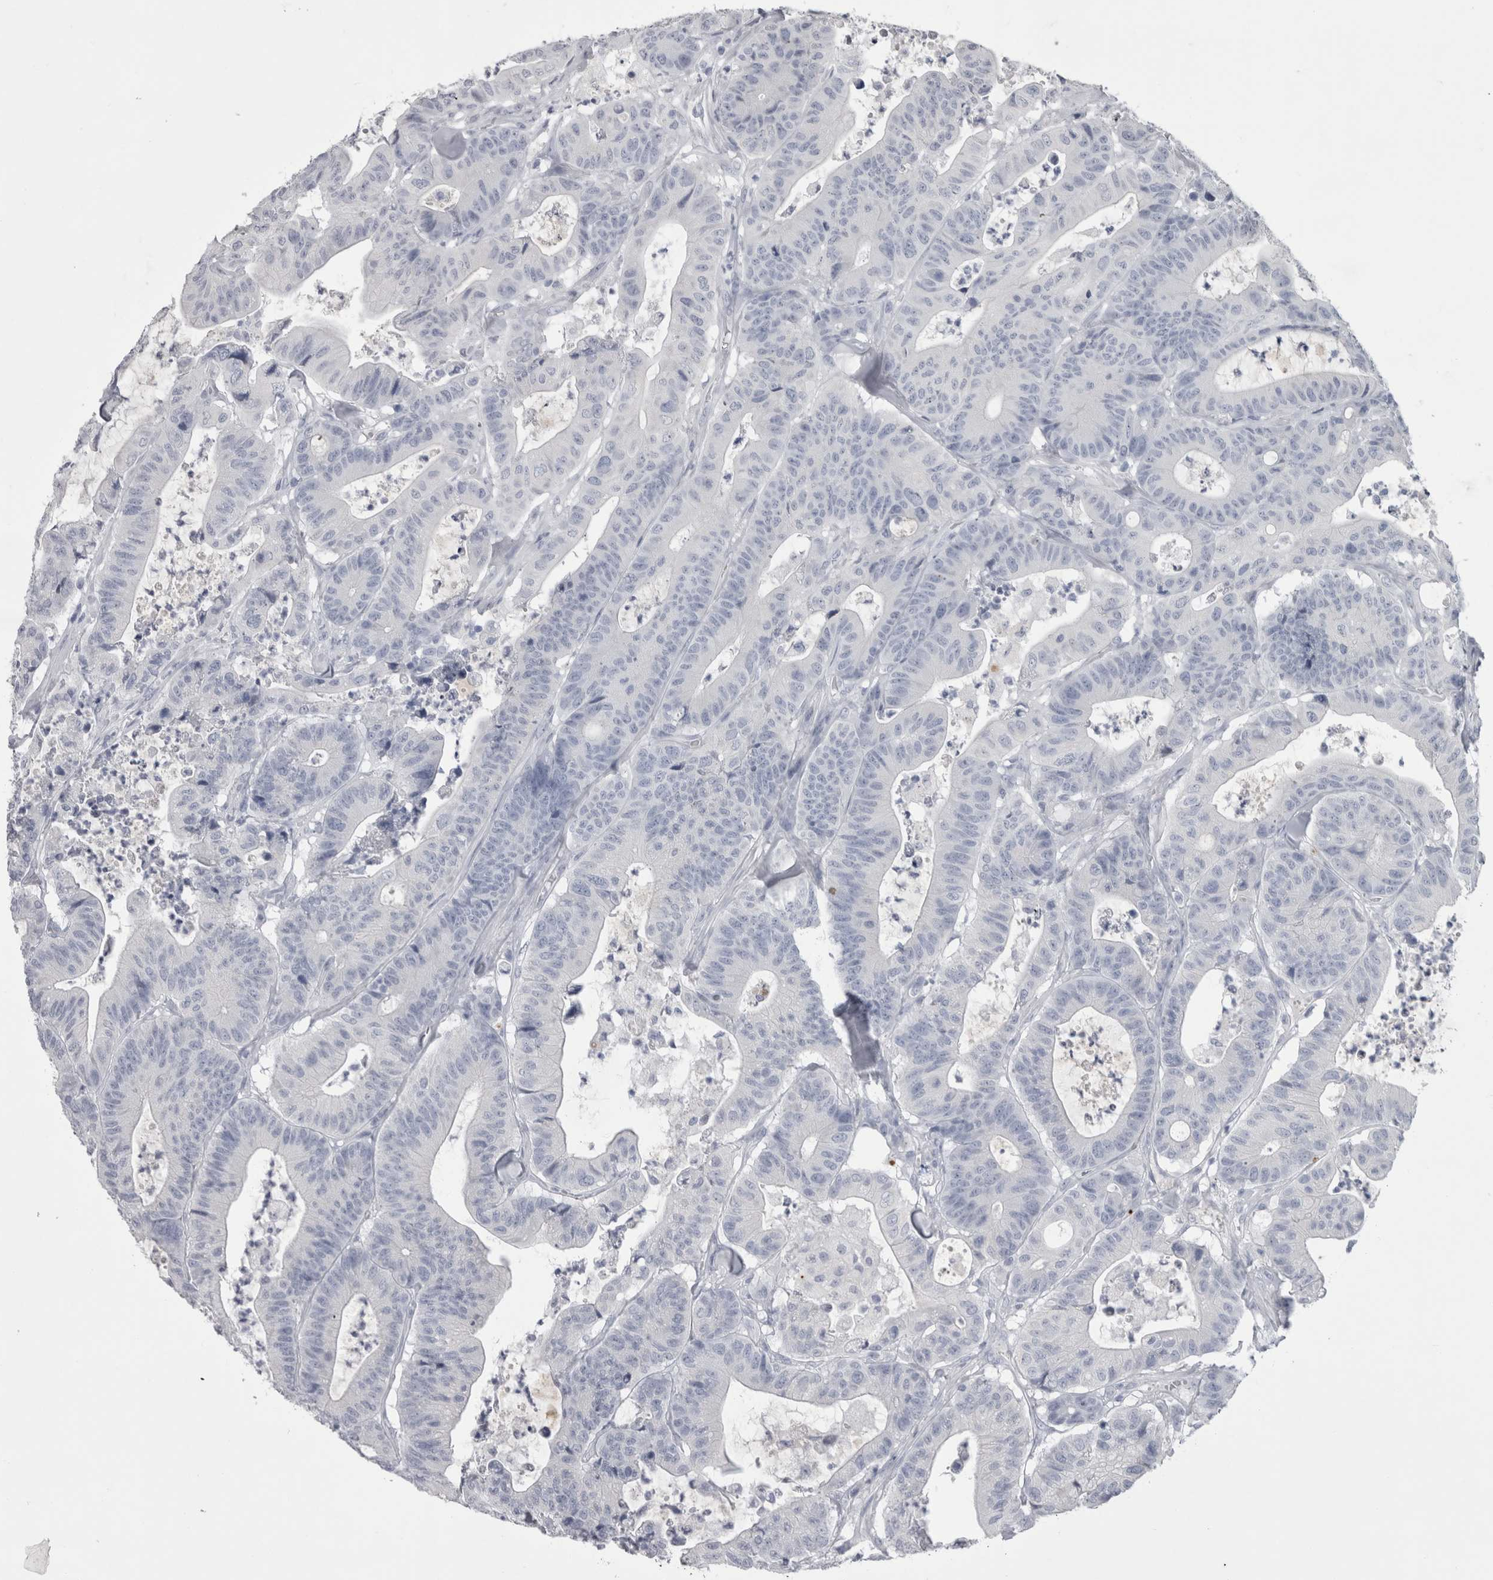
{"staining": {"intensity": "negative", "quantity": "none", "location": "none"}, "tissue": "colorectal cancer", "cell_type": "Tumor cells", "image_type": "cancer", "snomed": [{"axis": "morphology", "description": "Adenocarcinoma, NOS"}, {"axis": "topography", "description": "Colon"}], "caption": "The photomicrograph exhibits no staining of tumor cells in colorectal adenocarcinoma. The staining was performed using DAB to visualize the protein expression in brown, while the nuclei were stained in blue with hematoxylin (Magnification: 20x).", "gene": "ADAM2", "patient": {"sex": "female", "age": 84}}